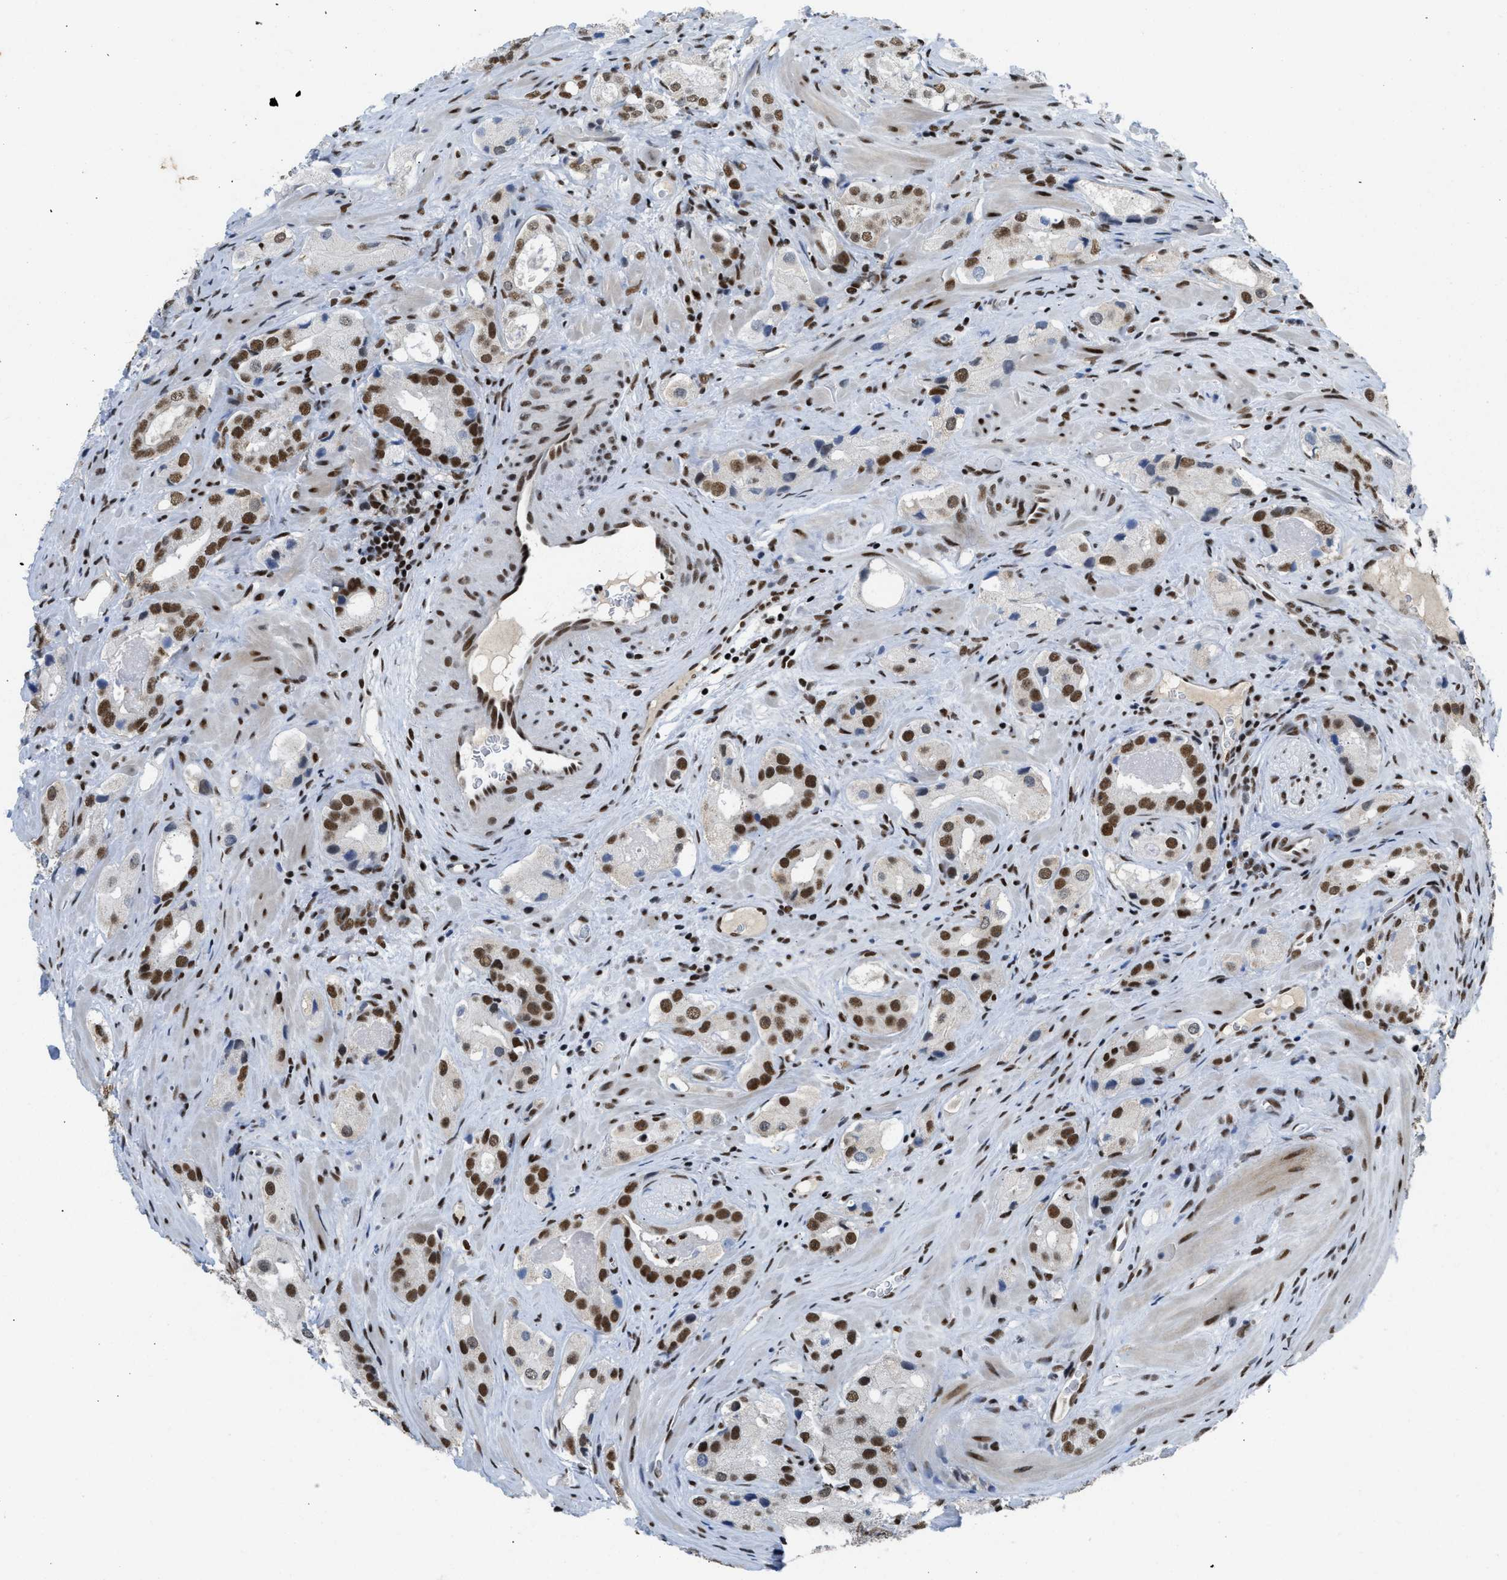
{"staining": {"intensity": "strong", "quantity": ">75%", "location": "nuclear"}, "tissue": "prostate cancer", "cell_type": "Tumor cells", "image_type": "cancer", "snomed": [{"axis": "morphology", "description": "Adenocarcinoma, High grade"}, {"axis": "topography", "description": "Prostate"}], "caption": "Protein staining demonstrates strong nuclear expression in approximately >75% of tumor cells in high-grade adenocarcinoma (prostate).", "gene": "SCAF4", "patient": {"sex": "male", "age": 63}}